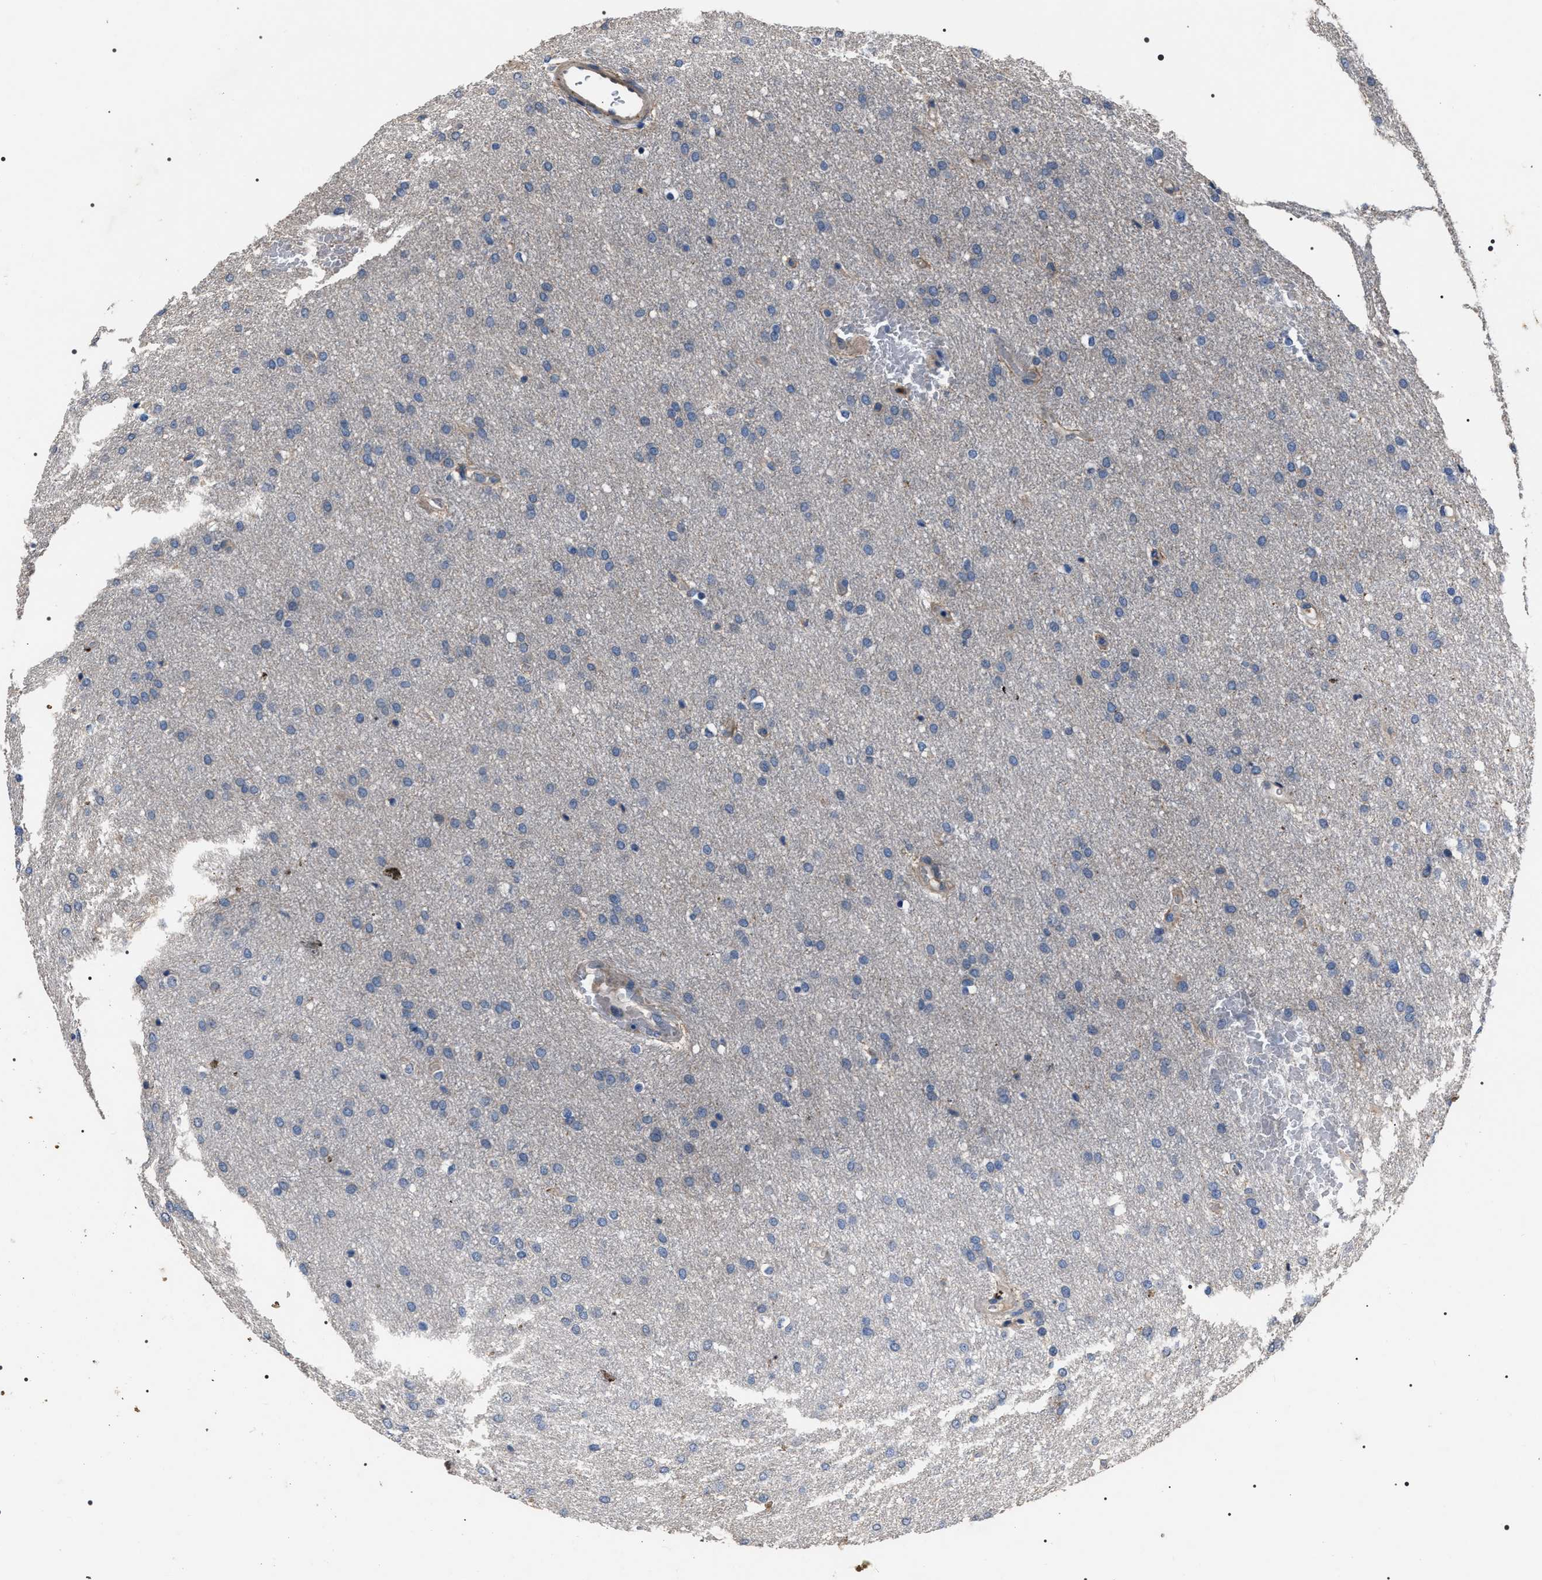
{"staining": {"intensity": "negative", "quantity": "none", "location": "none"}, "tissue": "glioma", "cell_type": "Tumor cells", "image_type": "cancer", "snomed": [{"axis": "morphology", "description": "Glioma, malignant, Low grade"}, {"axis": "topography", "description": "Brain"}], "caption": "High magnification brightfield microscopy of malignant low-grade glioma stained with DAB (brown) and counterstained with hematoxylin (blue): tumor cells show no significant expression.", "gene": "TRIM54", "patient": {"sex": "female", "age": 37}}